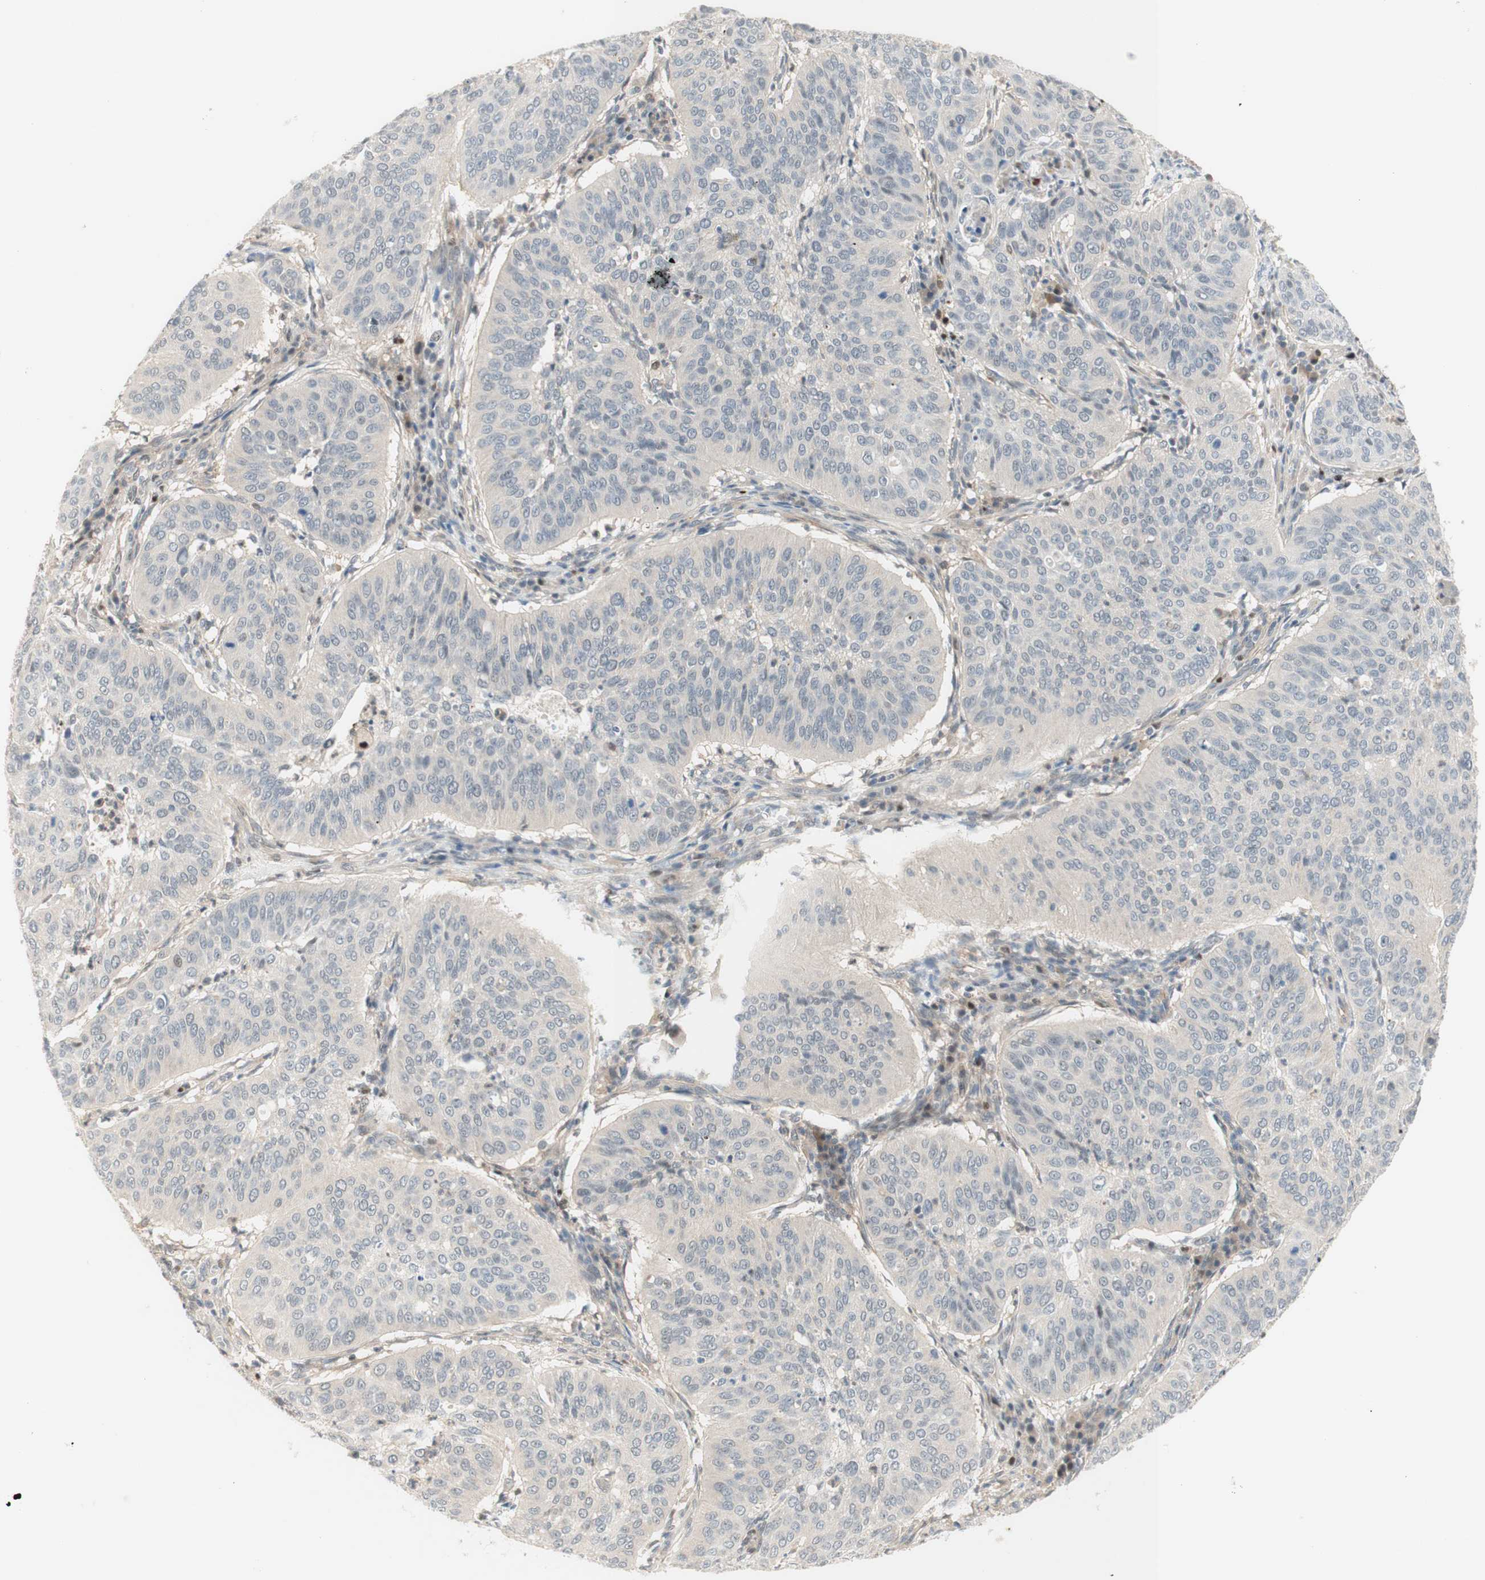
{"staining": {"intensity": "weak", "quantity": "<25%", "location": "nuclear"}, "tissue": "cervical cancer", "cell_type": "Tumor cells", "image_type": "cancer", "snomed": [{"axis": "morphology", "description": "Normal tissue, NOS"}, {"axis": "morphology", "description": "Squamous cell carcinoma, NOS"}, {"axis": "topography", "description": "Cervix"}], "caption": "There is no significant staining in tumor cells of cervical cancer (squamous cell carcinoma). Nuclei are stained in blue.", "gene": "RFNG", "patient": {"sex": "female", "age": 39}}